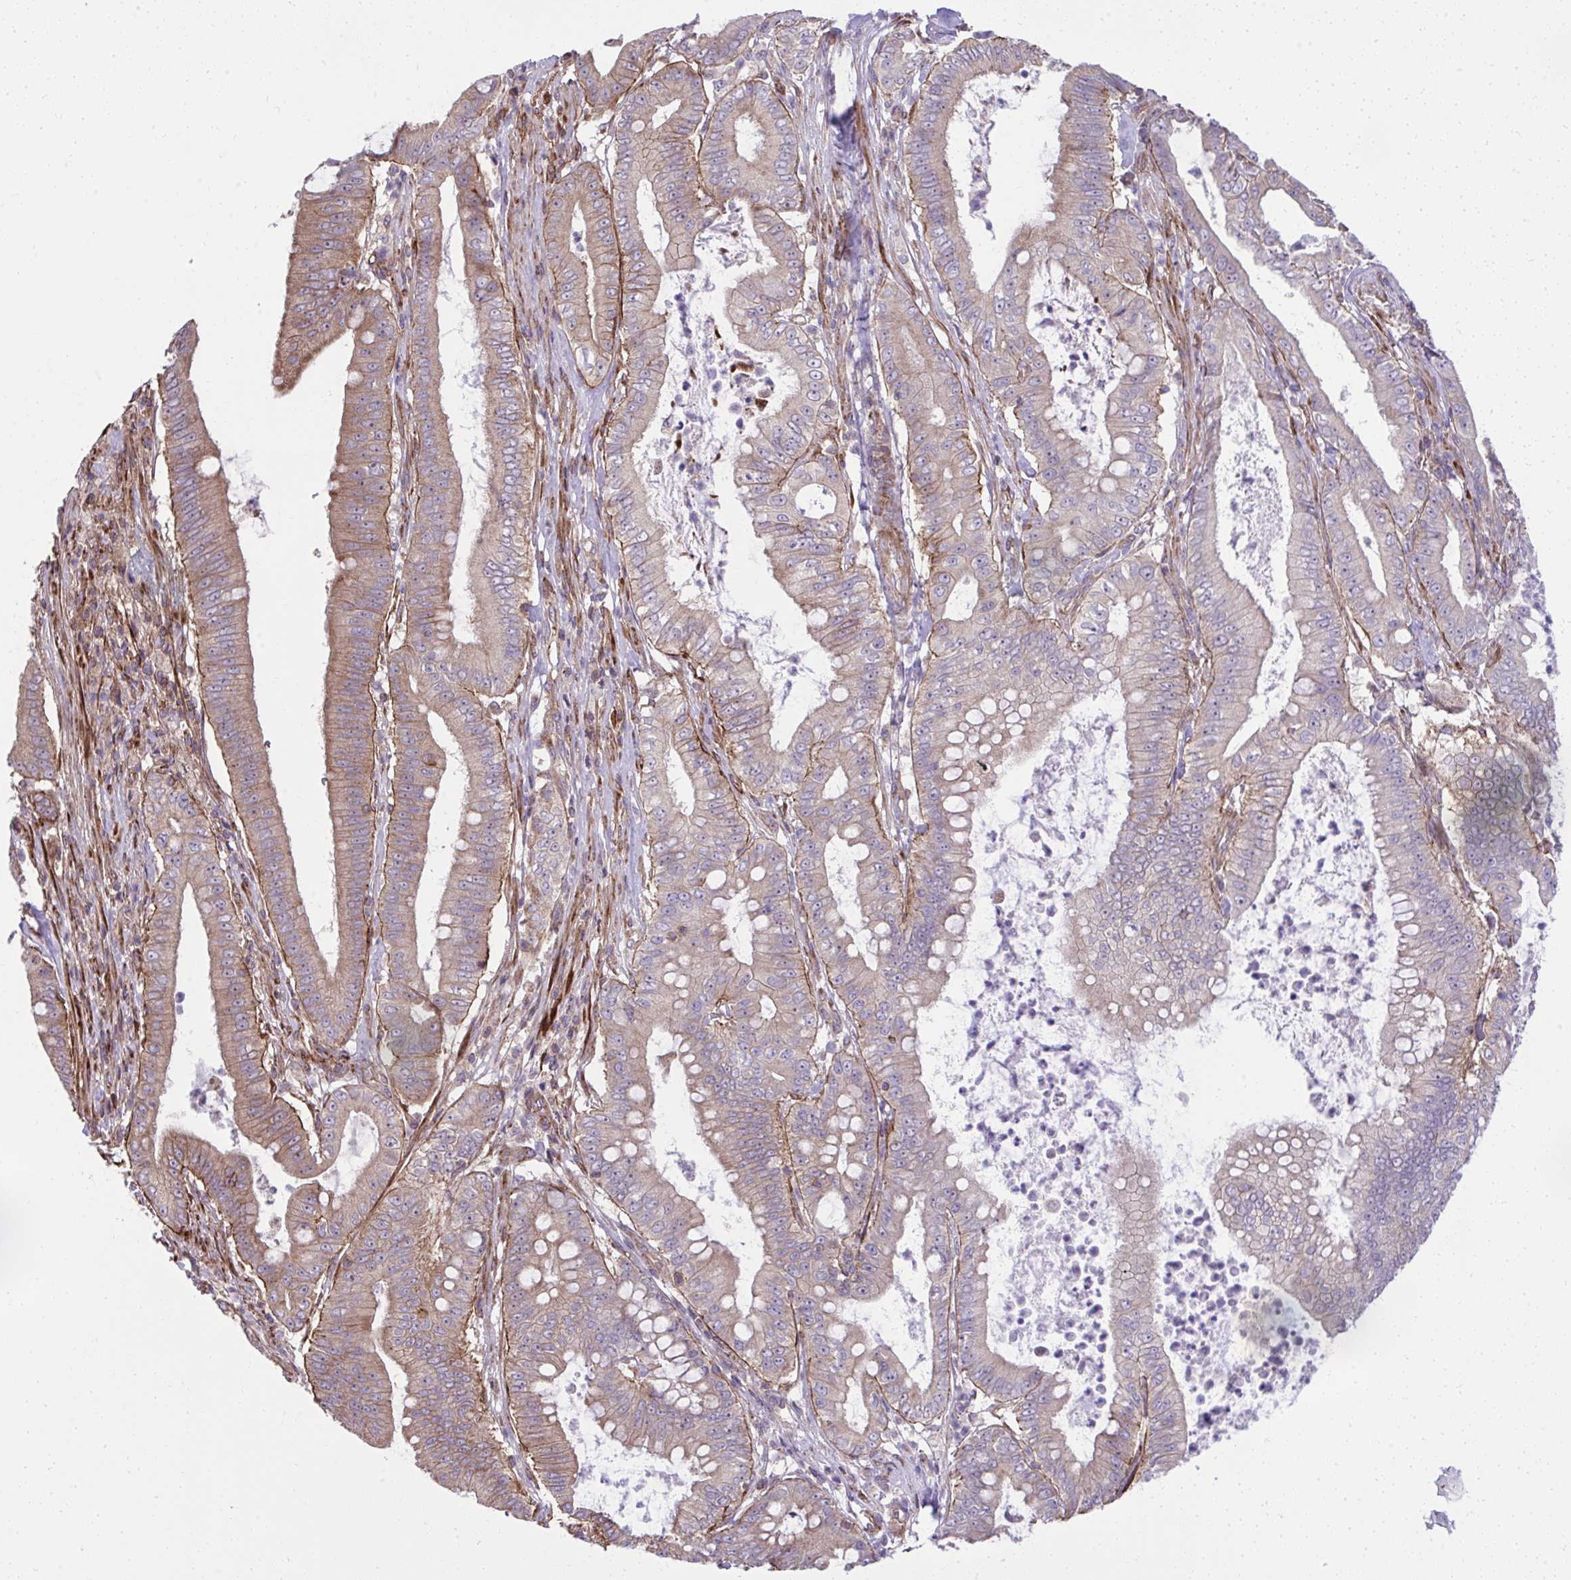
{"staining": {"intensity": "weak", "quantity": "25%-75%", "location": "cytoplasmic/membranous"}, "tissue": "pancreatic cancer", "cell_type": "Tumor cells", "image_type": "cancer", "snomed": [{"axis": "morphology", "description": "Adenocarcinoma, NOS"}, {"axis": "topography", "description": "Pancreas"}], "caption": "IHC (DAB (3,3'-diaminobenzidine)) staining of human pancreatic cancer (adenocarcinoma) displays weak cytoplasmic/membranous protein expression in about 25%-75% of tumor cells.", "gene": "NMNAT3", "patient": {"sex": "male", "age": 71}}